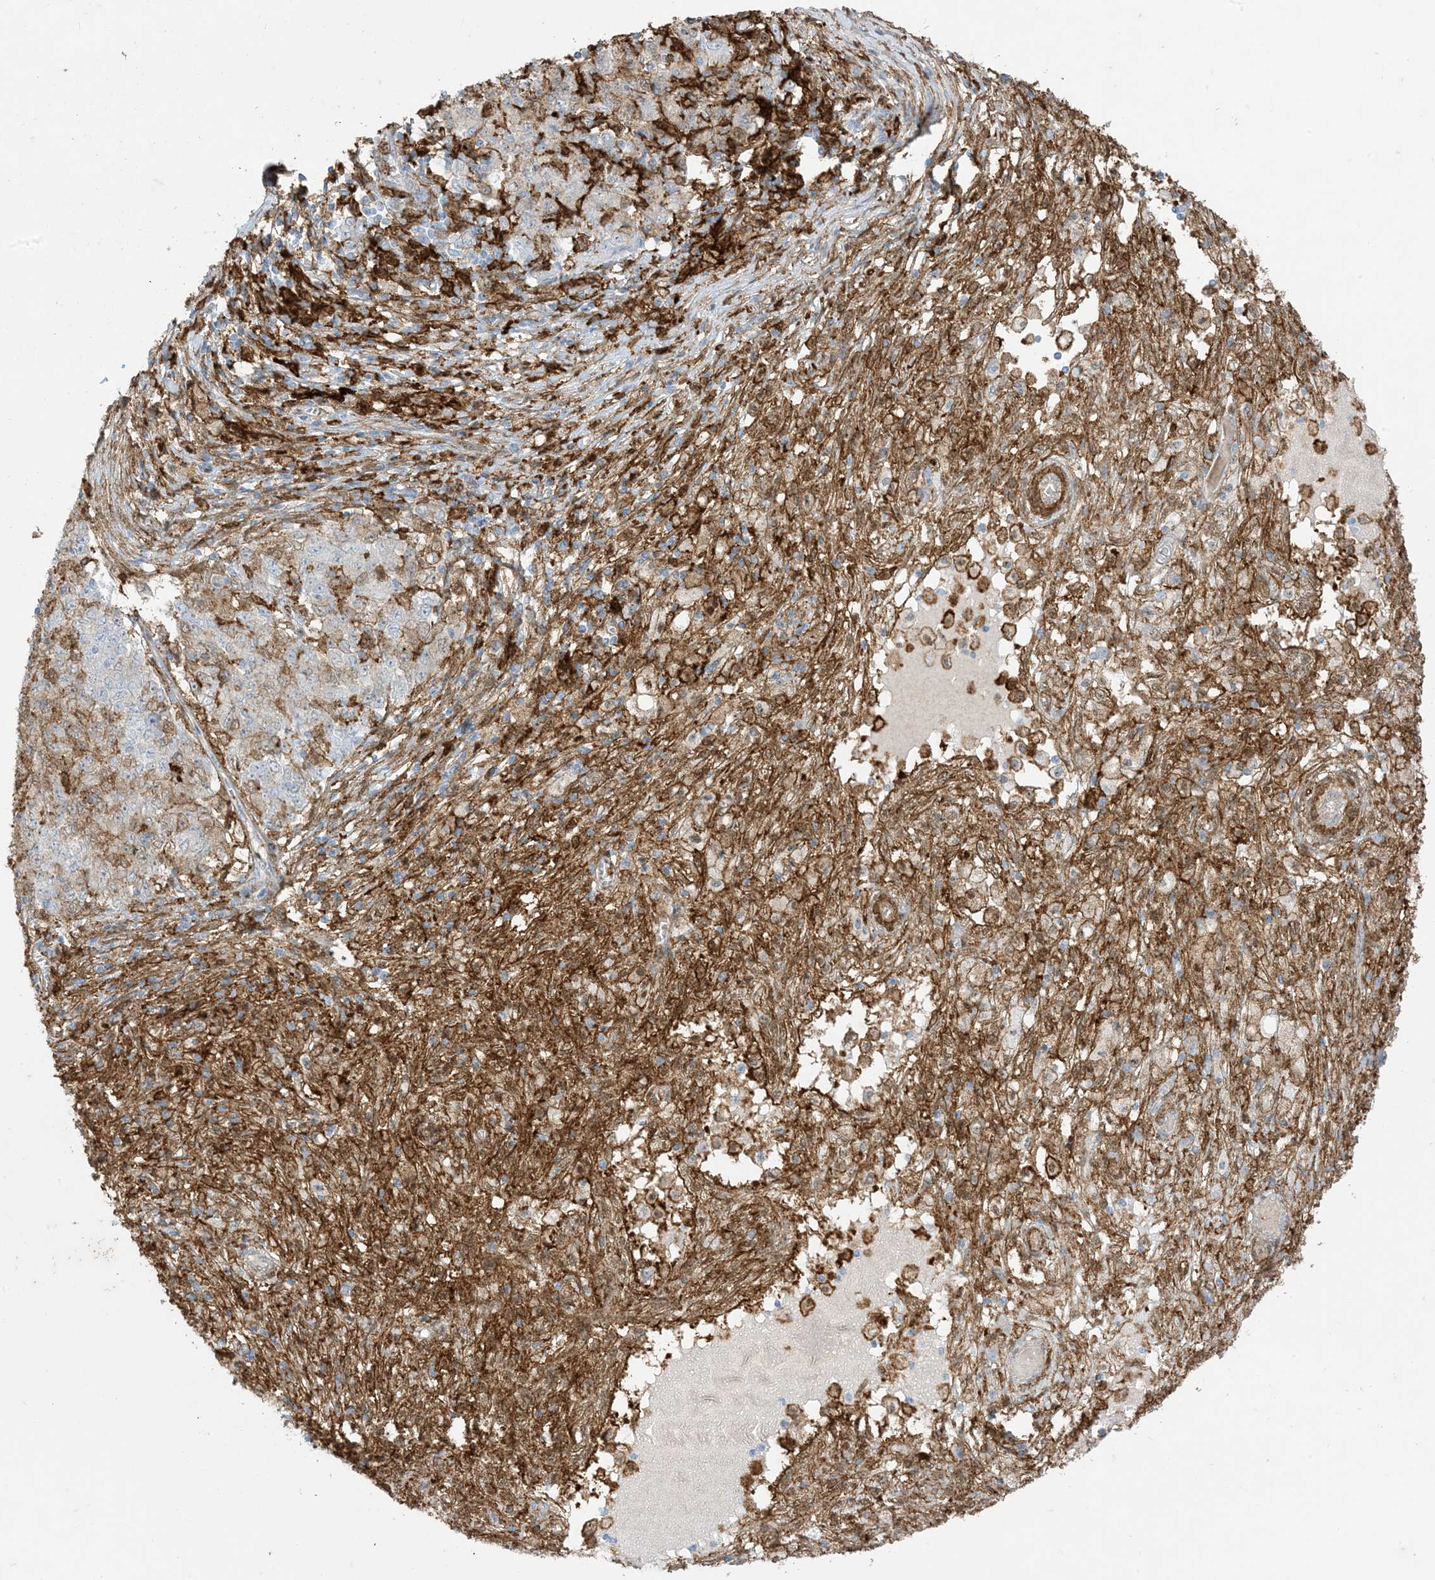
{"staining": {"intensity": "moderate", "quantity": "<25%", "location": "cytoplasmic/membranous"}, "tissue": "ovarian cancer", "cell_type": "Tumor cells", "image_type": "cancer", "snomed": [{"axis": "morphology", "description": "Carcinoma, endometroid"}, {"axis": "topography", "description": "Ovary"}], "caption": "Immunohistochemistry (IHC) (DAB (3,3'-diaminobenzidine)) staining of ovarian cancer displays moderate cytoplasmic/membranous protein staining in approximately <25% of tumor cells.", "gene": "GSN", "patient": {"sex": "female", "age": 42}}